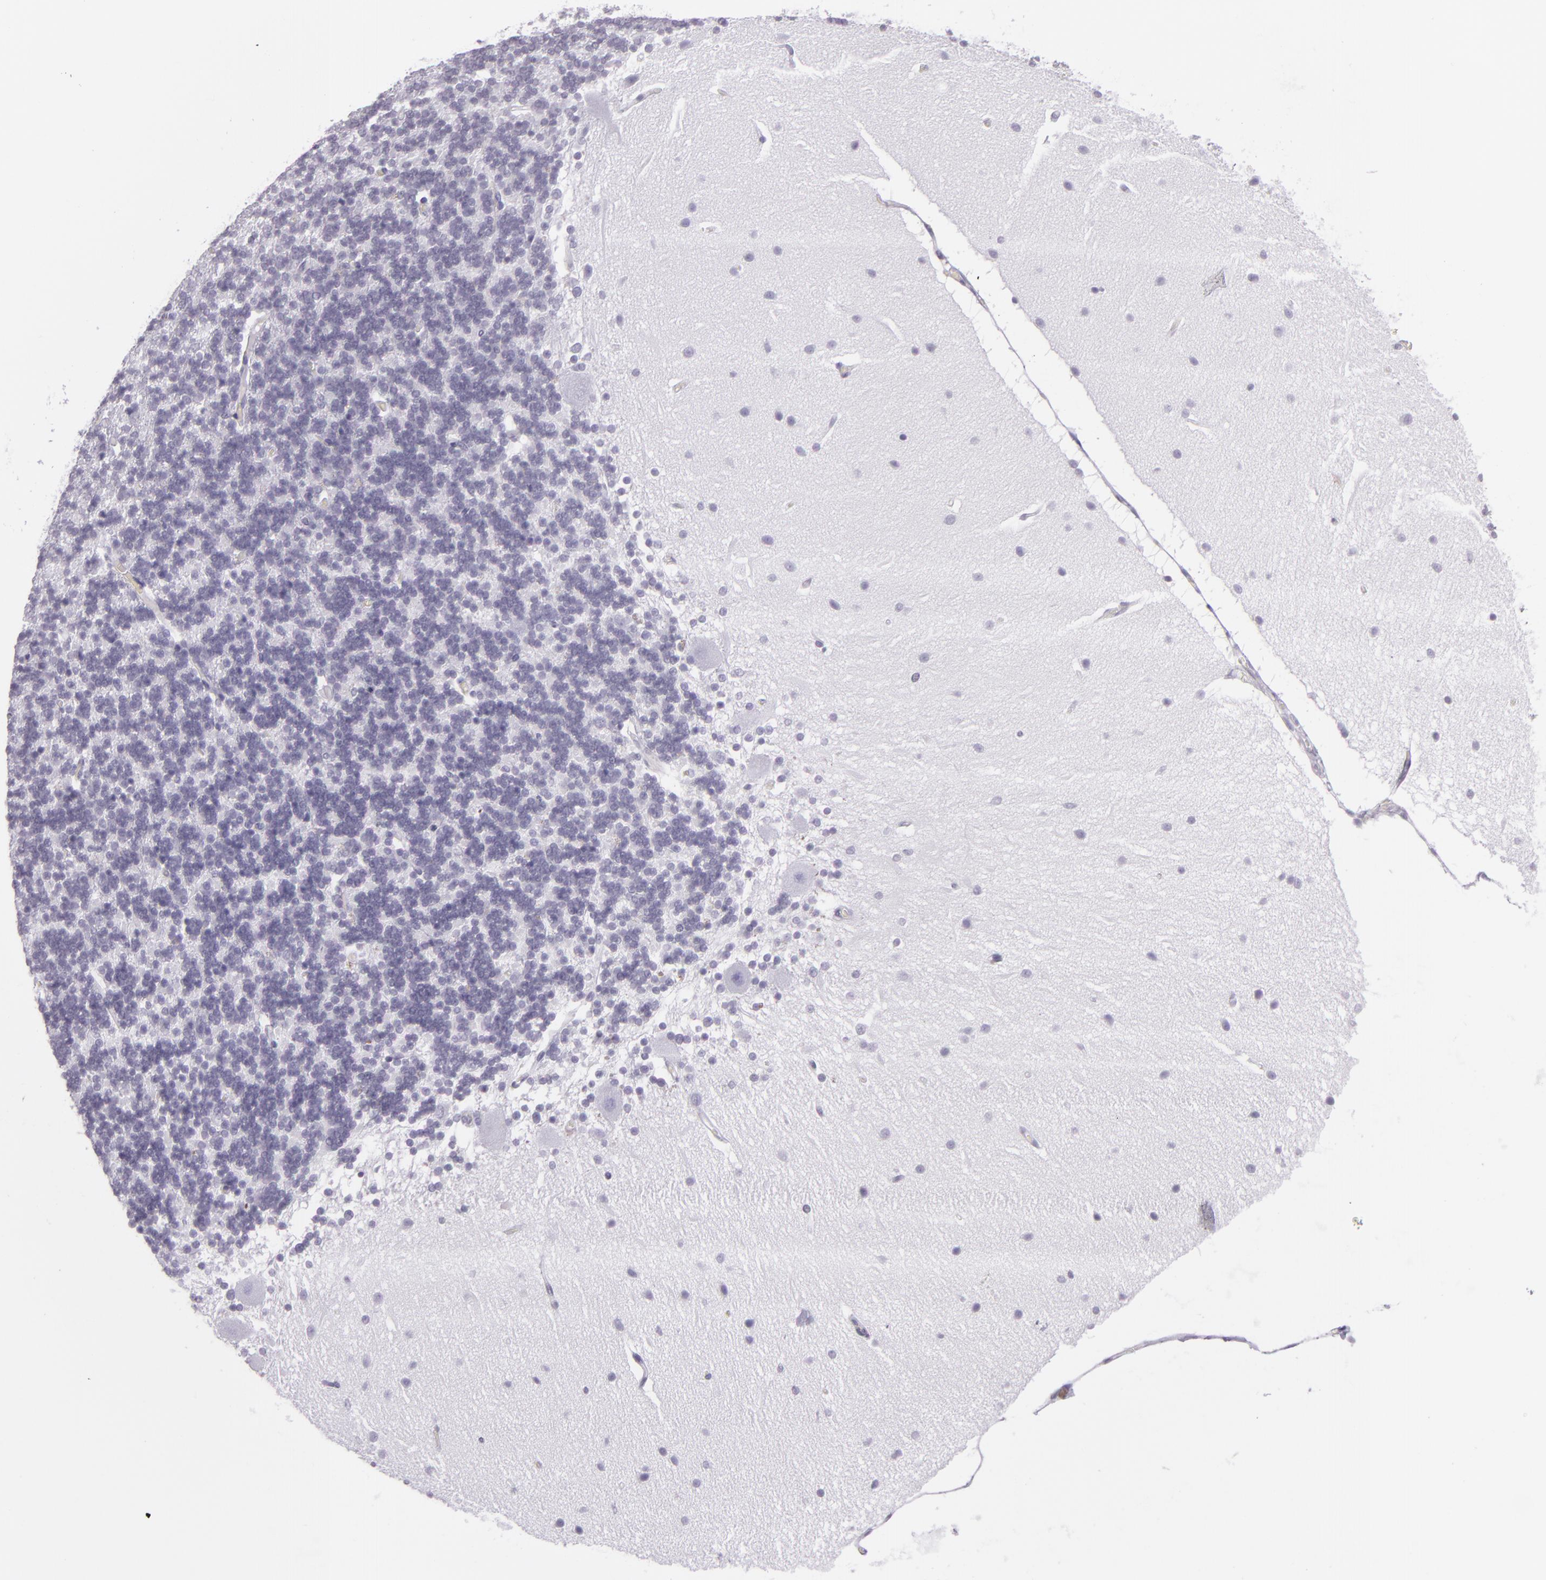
{"staining": {"intensity": "negative", "quantity": "none", "location": "none"}, "tissue": "cerebellum", "cell_type": "Cells in granular layer", "image_type": "normal", "snomed": [{"axis": "morphology", "description": "Normal tissue, NOS"}, {"axis": "topography", "description": "Cerebellum"}], "caption": "Benign cerebellum was stained to show a protein in brown. There is no significant expression in cells in granular layer. The staining is performed using DAB (3,3'-diaminobenzidine) brown chromogen with nuclei counter-stained in using hematoxylin.", "gene": "MUC6", "patient": {"sex": "female", "age": 54}}